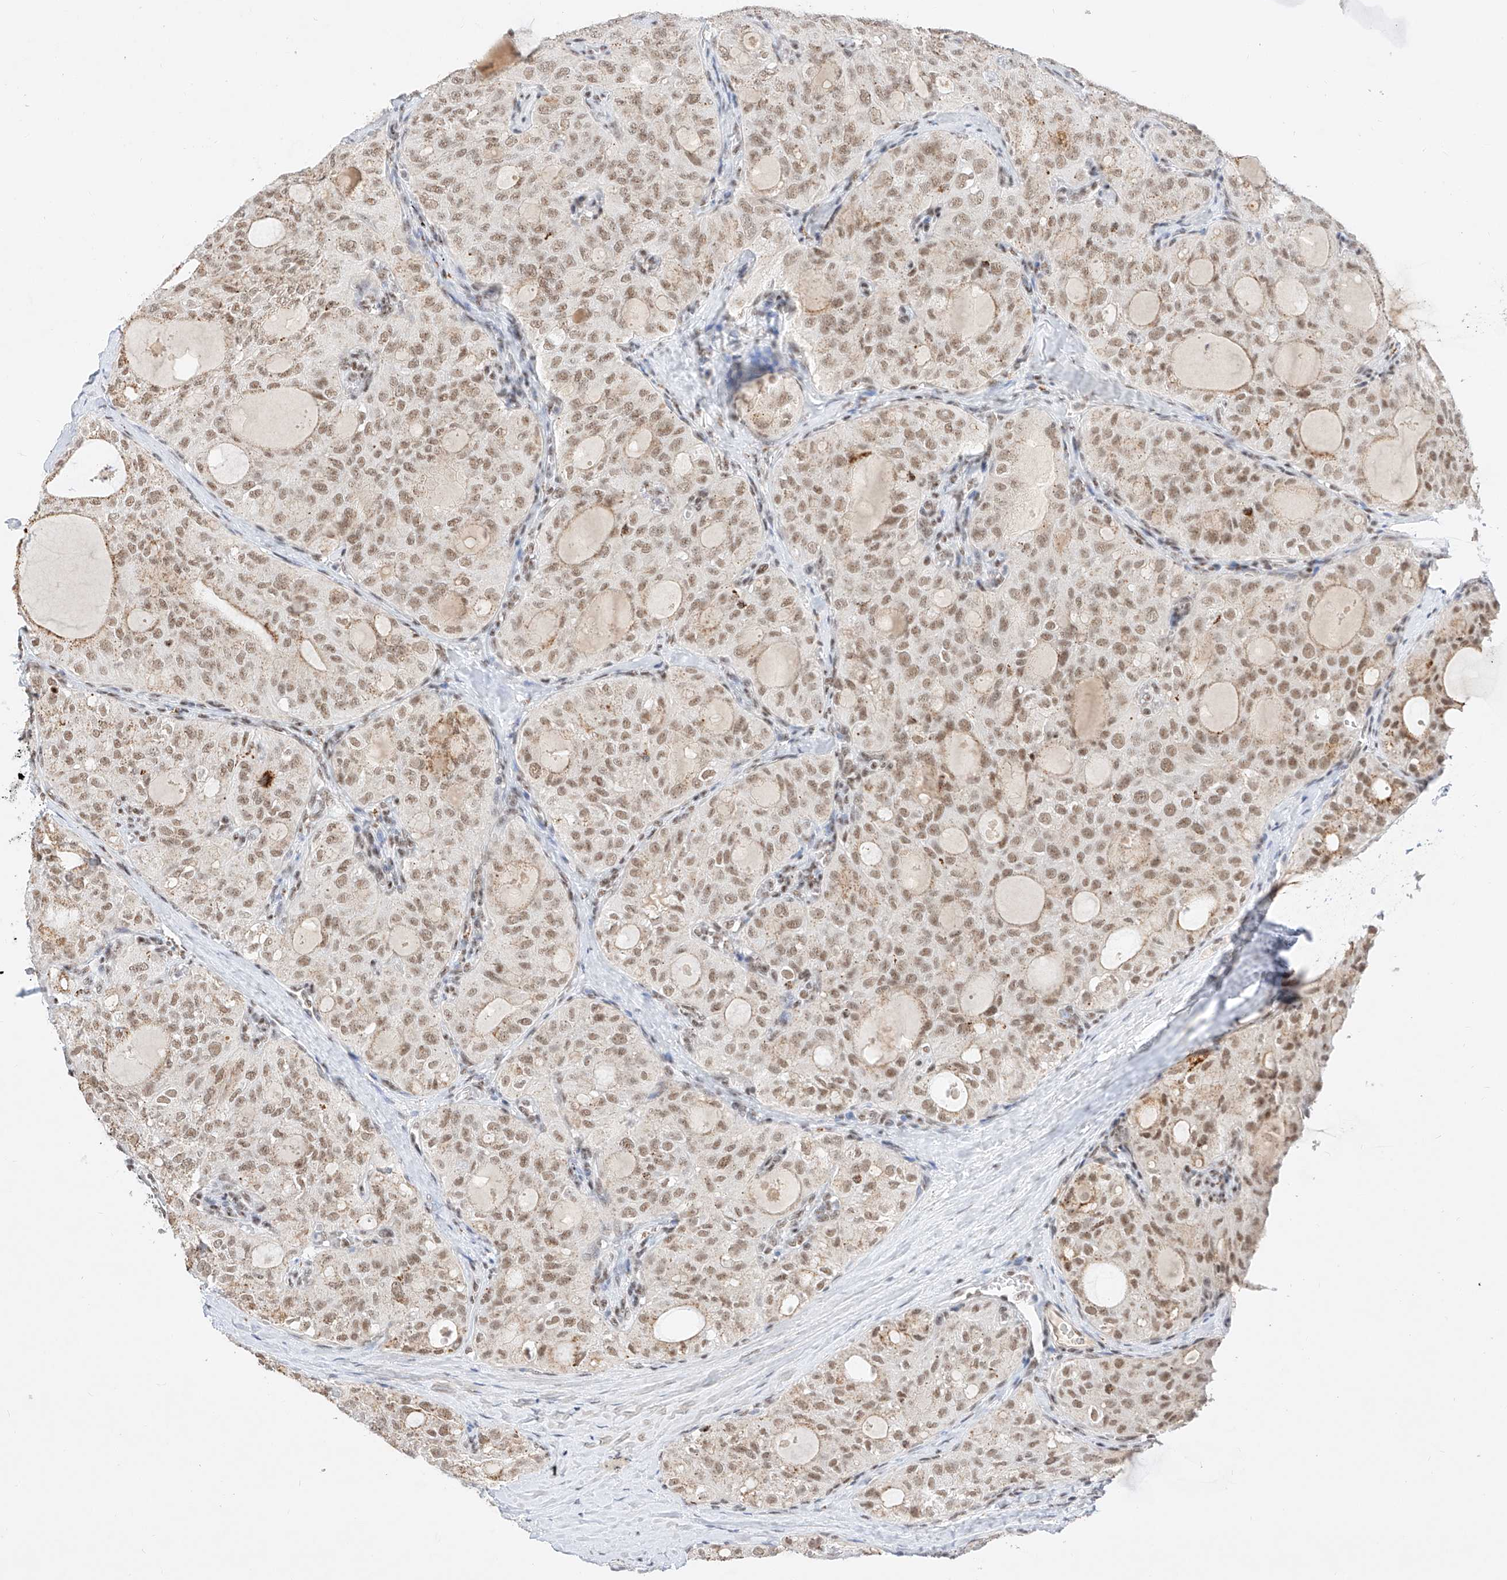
{"staining": {"intensity": "moderate", "quantity": ">75%", "location": "nuclear"}, "tissue": "thyroid cancer", "cell_type": "Tumor cells", "image_type": "cancer", "snomed": [{"axis": "morphology", "description": "Follicular adenoma carcinoma, NOS"}, {"axis": "topography", "description": "Thyroid gland"}], "caption": "Thyroid cancer stained with DAB IHC demonstrates medium levels of moderate nuclear staining in approximately >75% of tumor cells. (DAB (3,3'-diaminobenzidine) IHC, brown staining for protein, blue staining for nuclei).", "gene": "NRF1", "patient": {"sex": "male", "age": 75}}